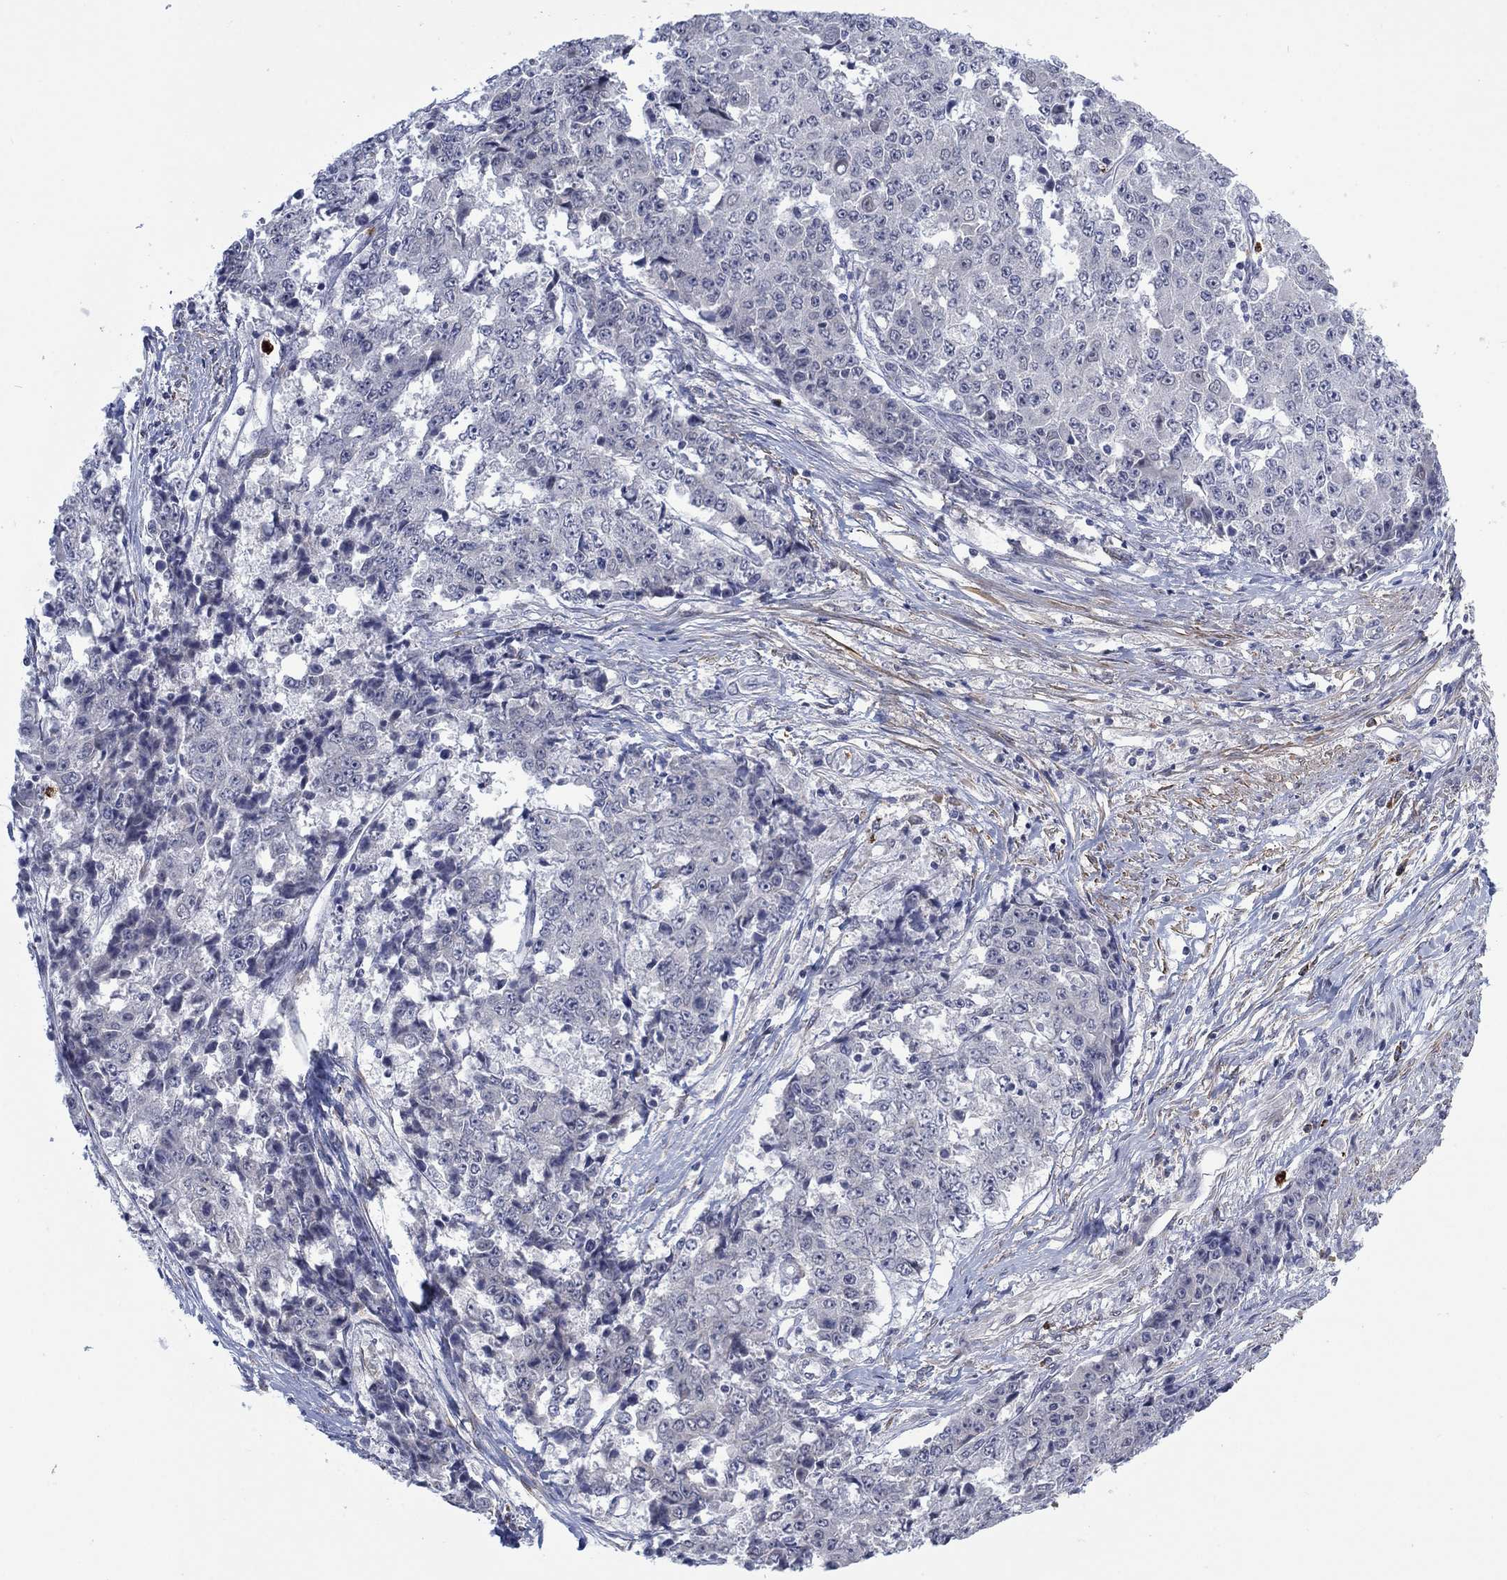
{"staining": {"intensity": "negative", "quantity": "none", "location": "none"}, "tissue": "ovarian cancer", "cell_type": "Tumor cells", "image_type": "cancer", "snomed": [{"axis": "morphology", "description": "Carcinoma, endometroid"}, {"axis": "topography", "description": "Ovary"}], "caption": "There is no significant expression in tumor cells of endometroid carcinoma (ovarian).", "gene": "MTRFR", "patient": {"sex": "female", "age": 42}}